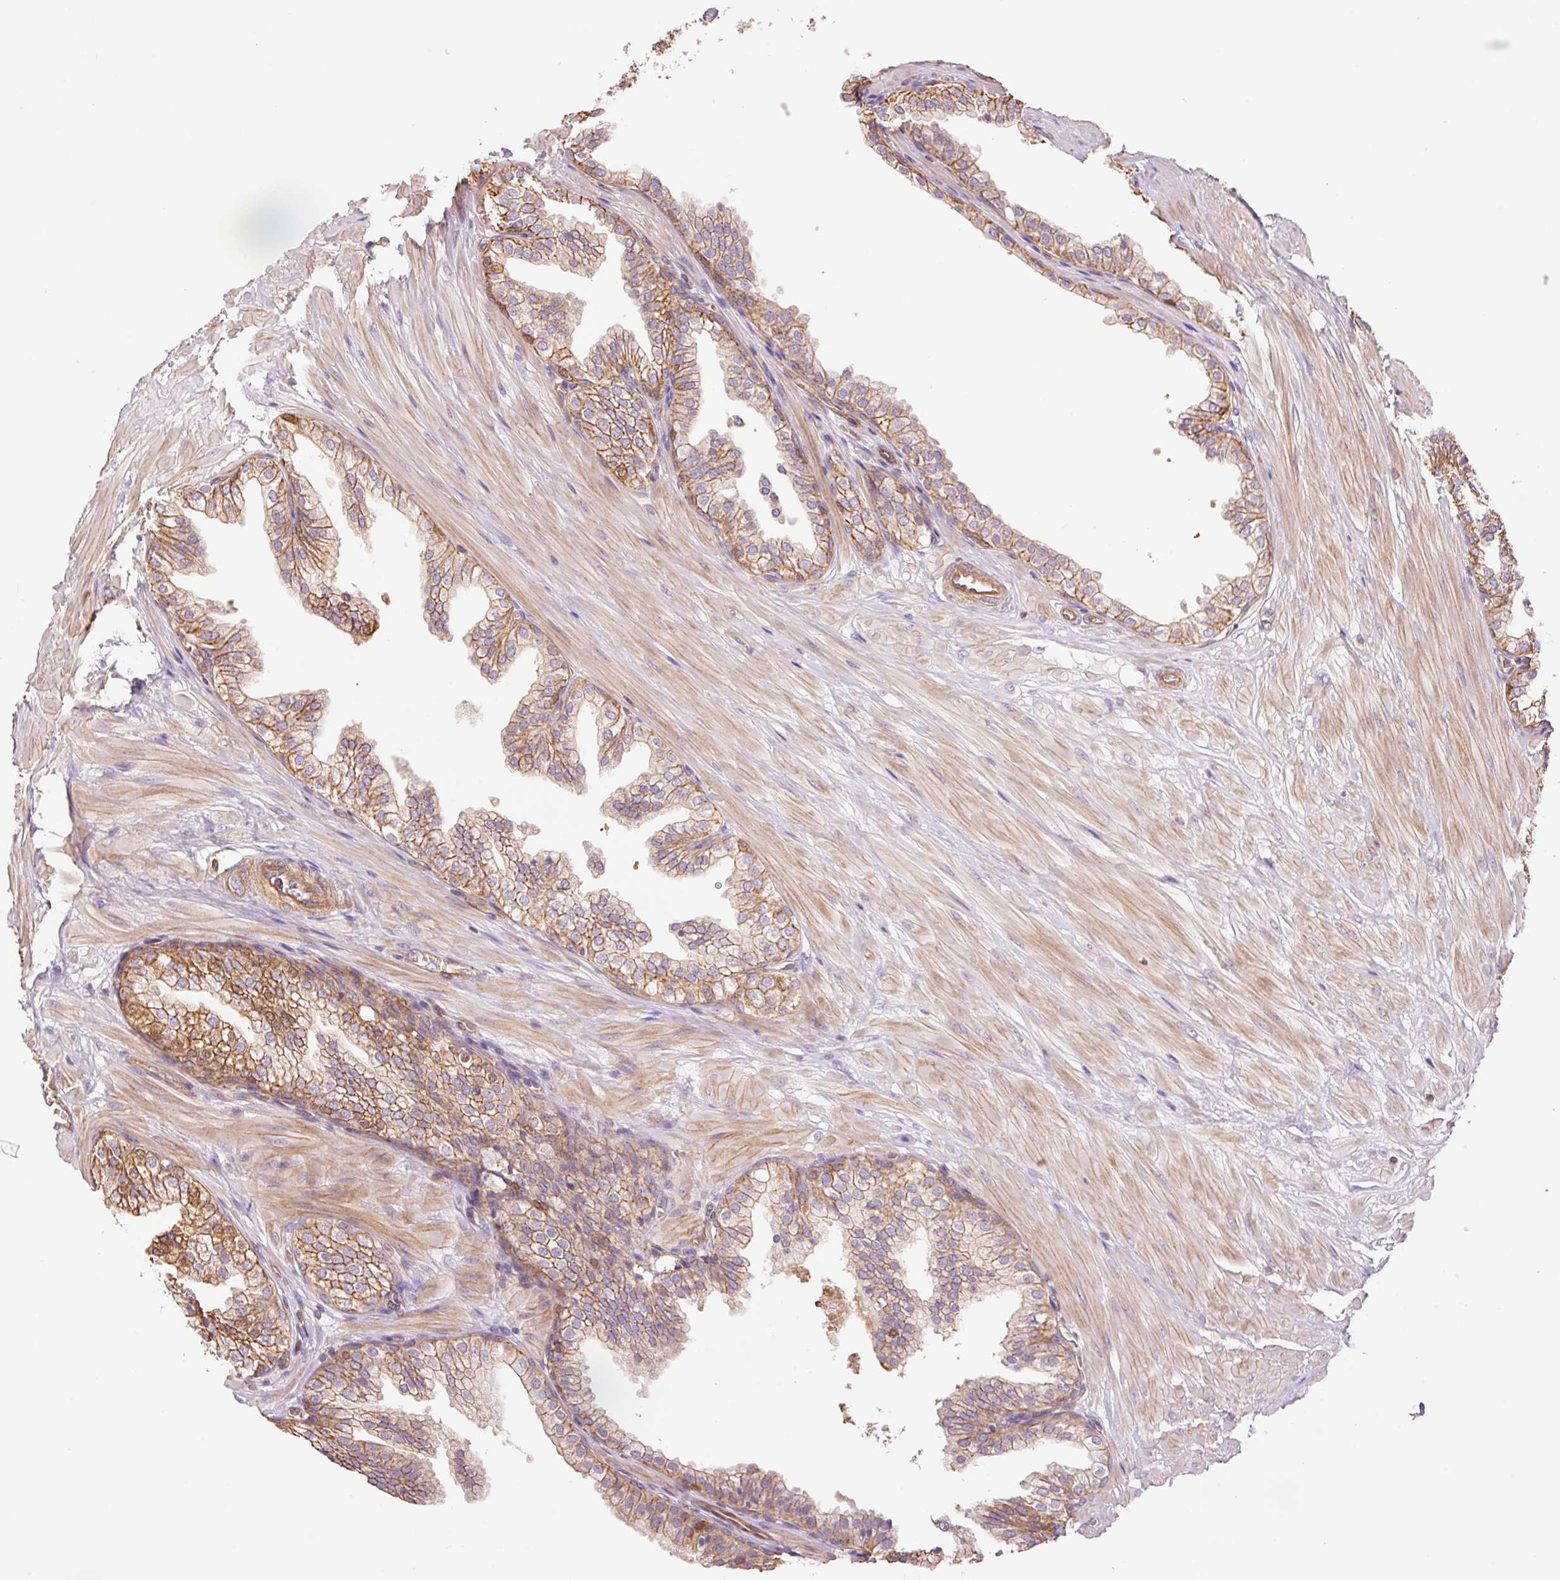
{"staining": {"intensity": "moderate", "quantity": ">75%", "location": "cytoplasmic/membranous"}, "tissue": "prostate", "cell_type": "Glandular cells", "image_type": "normal", "snomed": [{"axis": "morphology", "description": "Normal tissue, NOS"}, {"axis": "topography", "description": "Prostate"}, {"axis": "topography", "description": "Peripheral nerve tissue"}], "caption": "An IHC photomicrograph of benign tissue is shown. Protein staining in brown highlights moderate cytoplasmic/membranous positivity in prostate within glandular cells.", "gene": "PPP1R1B", "patient": {"sex": "male", "age": 55}}